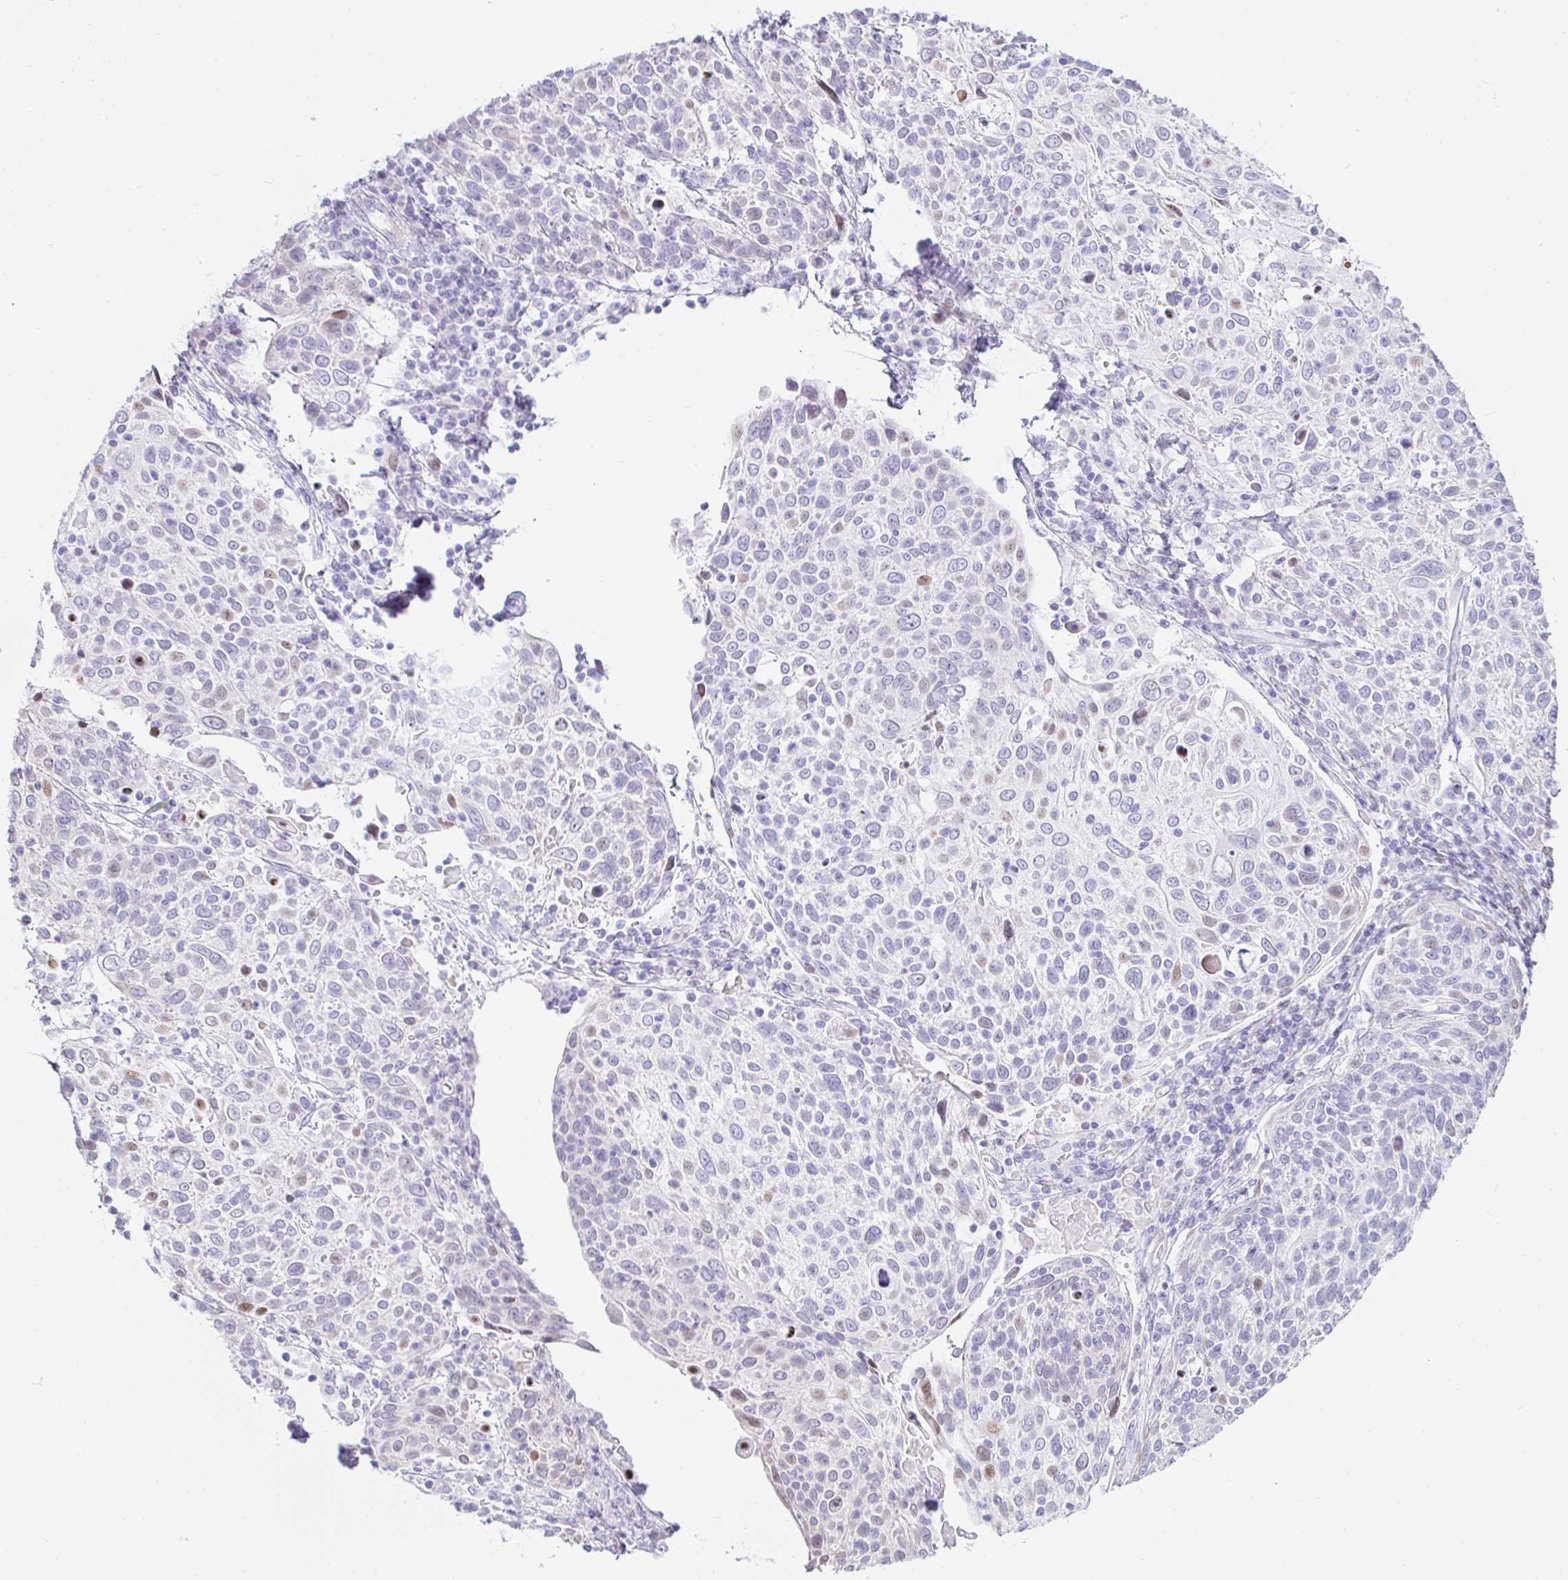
{"staining": {"intensity": "negative", "quantity": "none", "location": "none"}, "tissue": "cervical cancer", "cell_type": "Tumor cells", "image_type": "cancer", "snomed": [{"axis": "morphology", "description": "Squamous cell carcinoma, NOS"}, {"axis": "topography", "description": "Cervix"}], "caption": "The micrograph exhibits no significant positivity in tumor cells of cervical squamous cell carcinoma.", "gene": "CAPSL", "patient": {"sex": "female", "age": 61}}